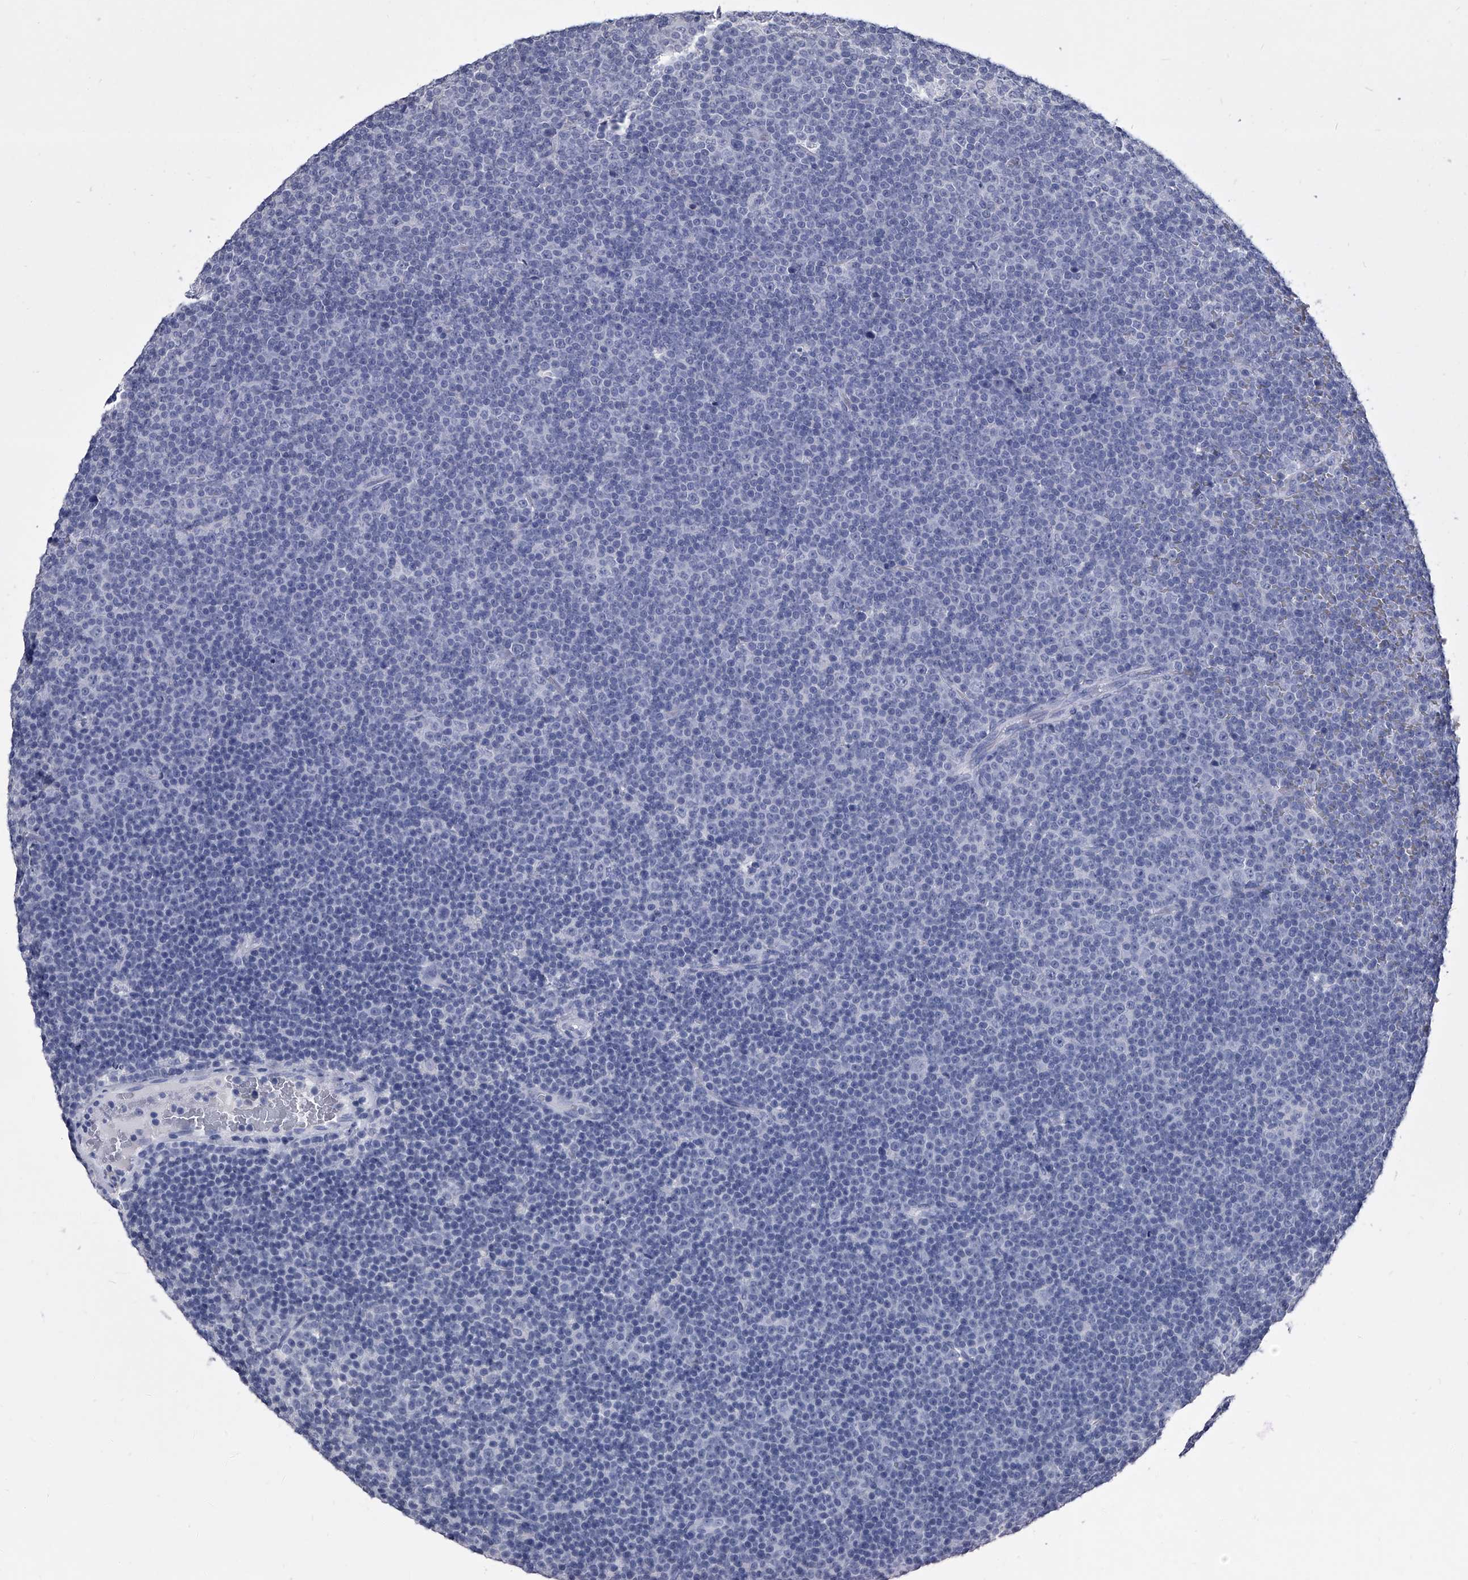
{"staining": {"intensity": "negative", "quantity": "none", "location": "none"}, "tissue": "lymphoma", "cell_type": "Tumor cells", "image_type": "cancer", "snomed": [{"axis": "morphology", "description": "Malignant lymphoma, non-Hodgkin's type, Low grade"}, {"axis": "topography", "description": "Lymph node"}], "caption": "Low-grade malignant lymphoma, non-Hodgkin's type was stained to show a protein in brown. There is no significant staining in tumor cells. Brightfield microscopy of IHC stained with DAB (brown) and hematoxylin (blue), captured at high magnification.", "gene": "BCAS1", "patient": {"sex": "female", "age": 67}}